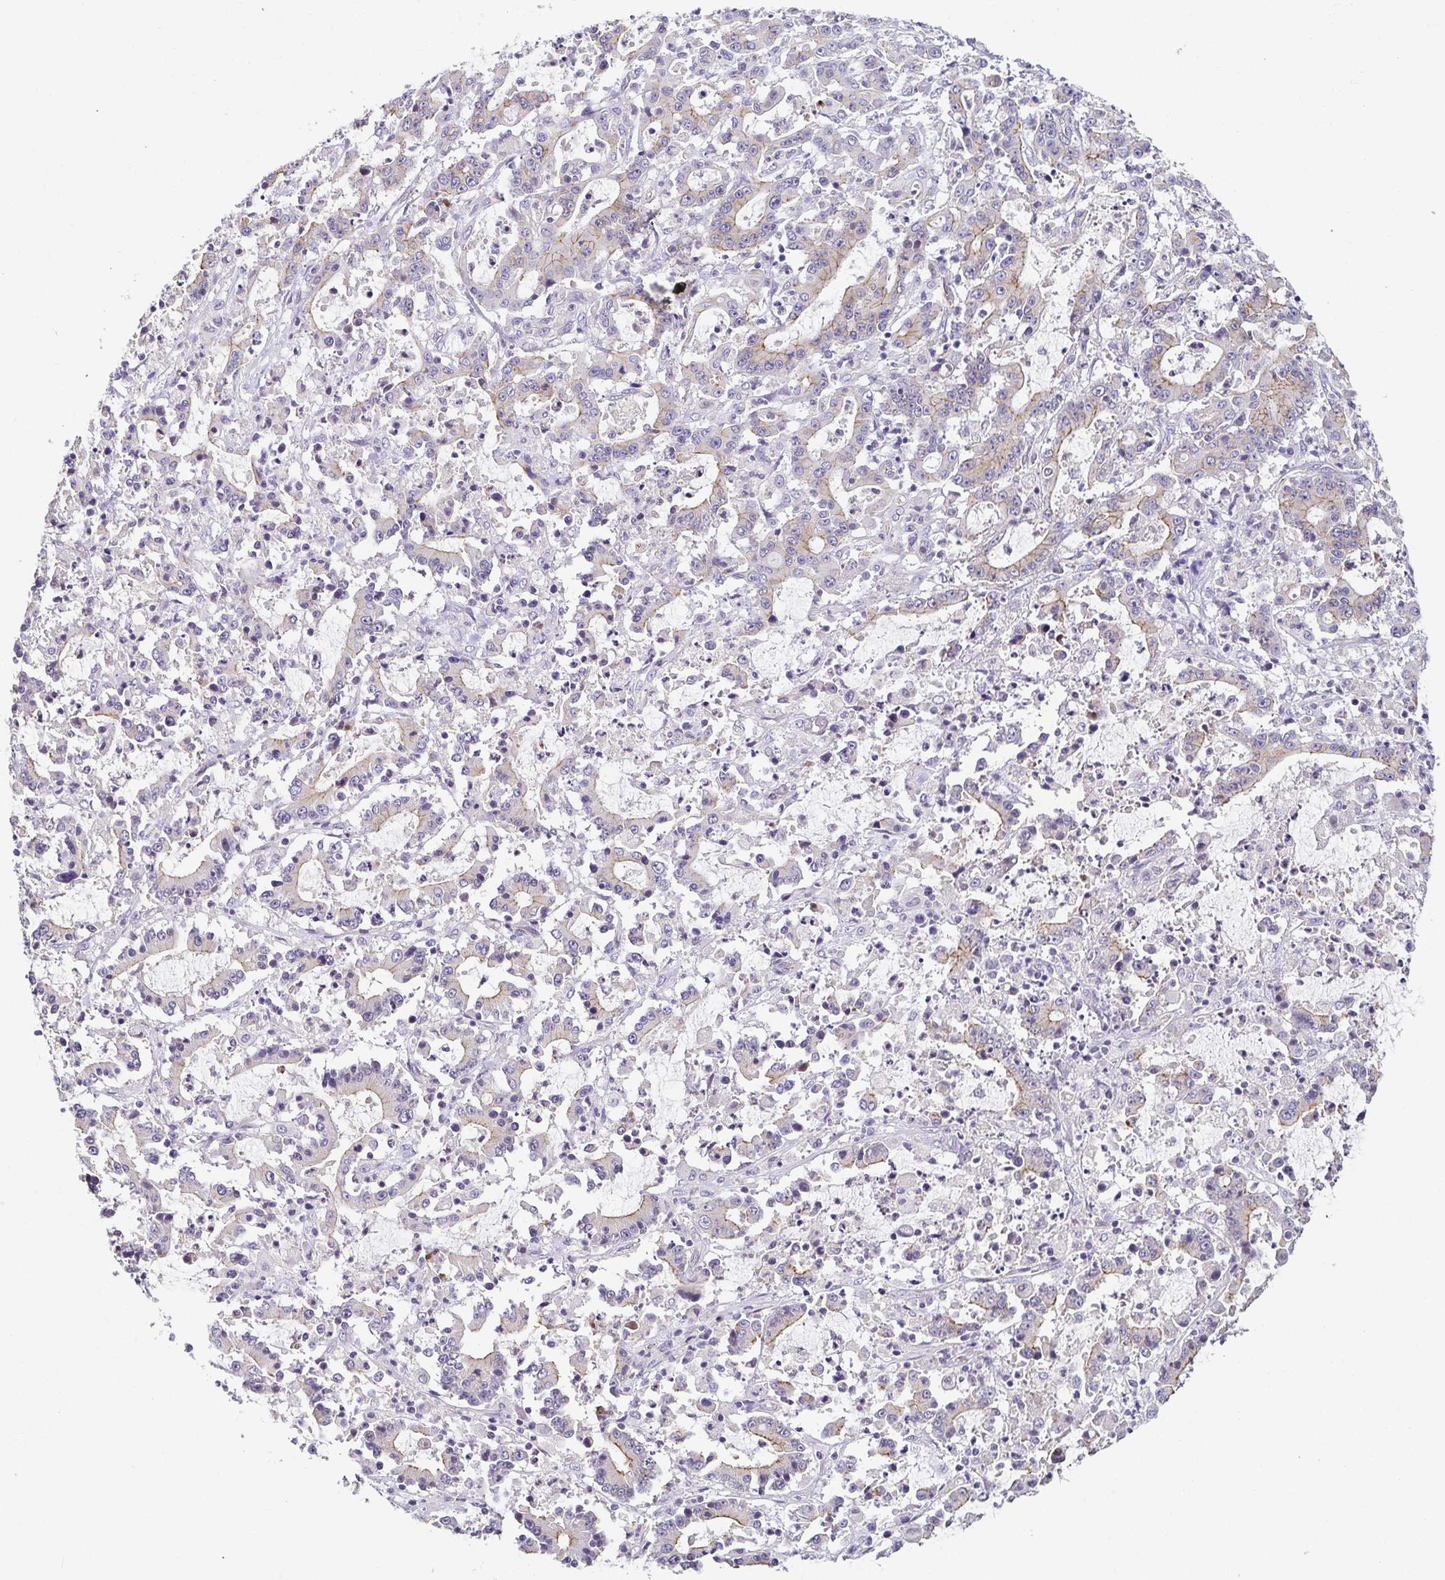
{"staining": {"intensity": "weak", "quantity": "<25%", "location": "cytoplasmic/membranous"}, "tissue": "stomach cancer", "cell_type": "Tumor cells", "image_type": "cancer", "snomed": [{"axis": "morphology", "description": "Adenocarcinoma, NOS"}, {"axis": "topography", "description": "Stomach, upper"}], "caption": "Image shows no protein positivity in tumor cells of stomach cancer tissue.", "gene": "PIWIL3", "patient": {"sex": "male", "age": 68}}